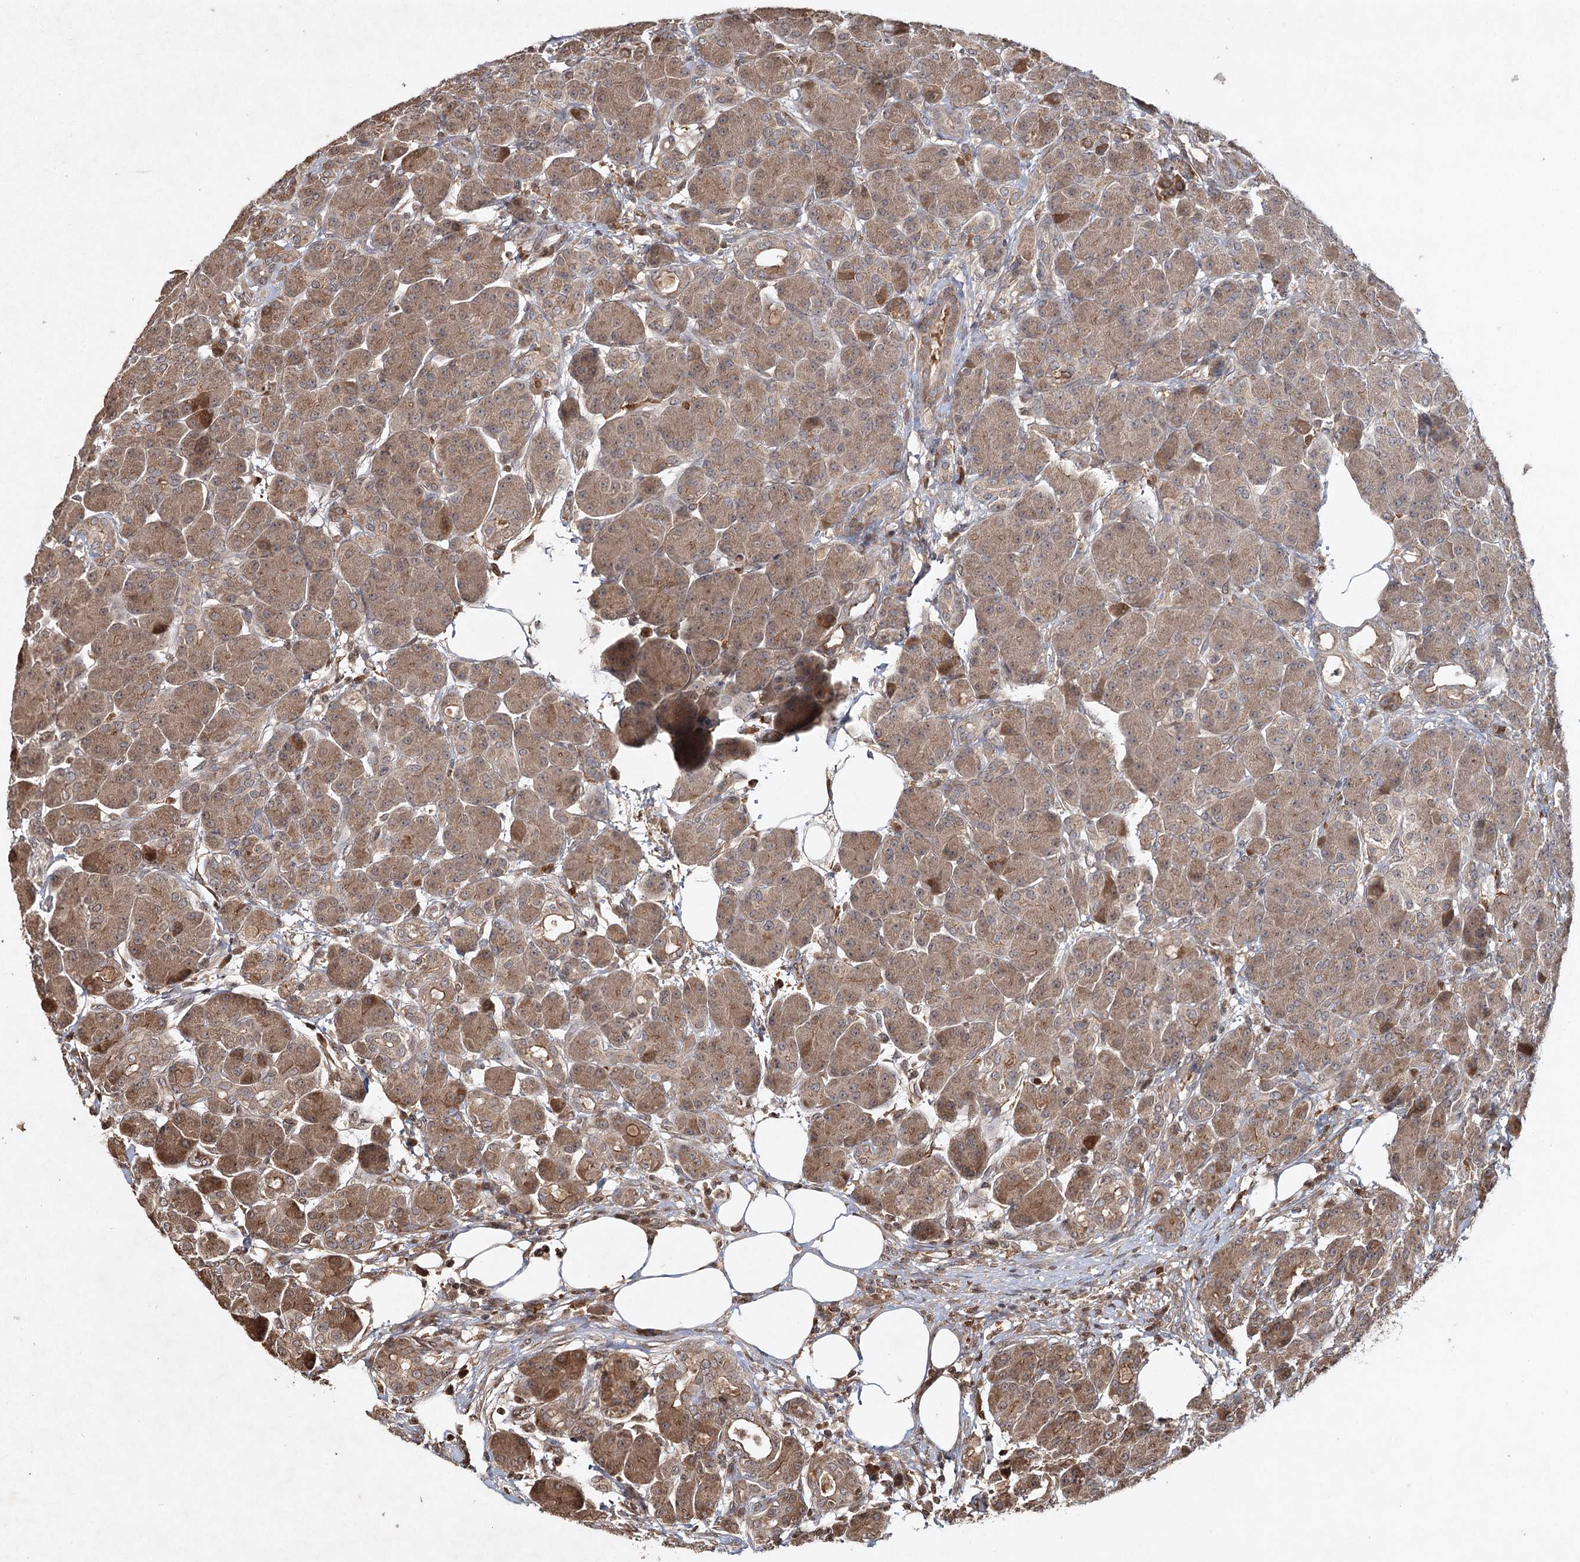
{"staining": {"intensity": "moderate", "quantity": ">75%", "location": "cytoplasmic/membranous"}, "tissue": "pancreas", "cell_type": "Exocrine glandular cells", "image_type": "normal", "snomed": [{"axis": "morphology", "description": "Normal tissue, NOS"}, {"axis": "topography", "description": "Pancreas"}], "caption": "Protein expression analysis of normal pancreas reveals moderate cytoplasmic/membranous staining in approximately >75% of exocrine glandular cells.", "gene": "CYP2B6", "patient": {"sex": "male", "age": 63}}